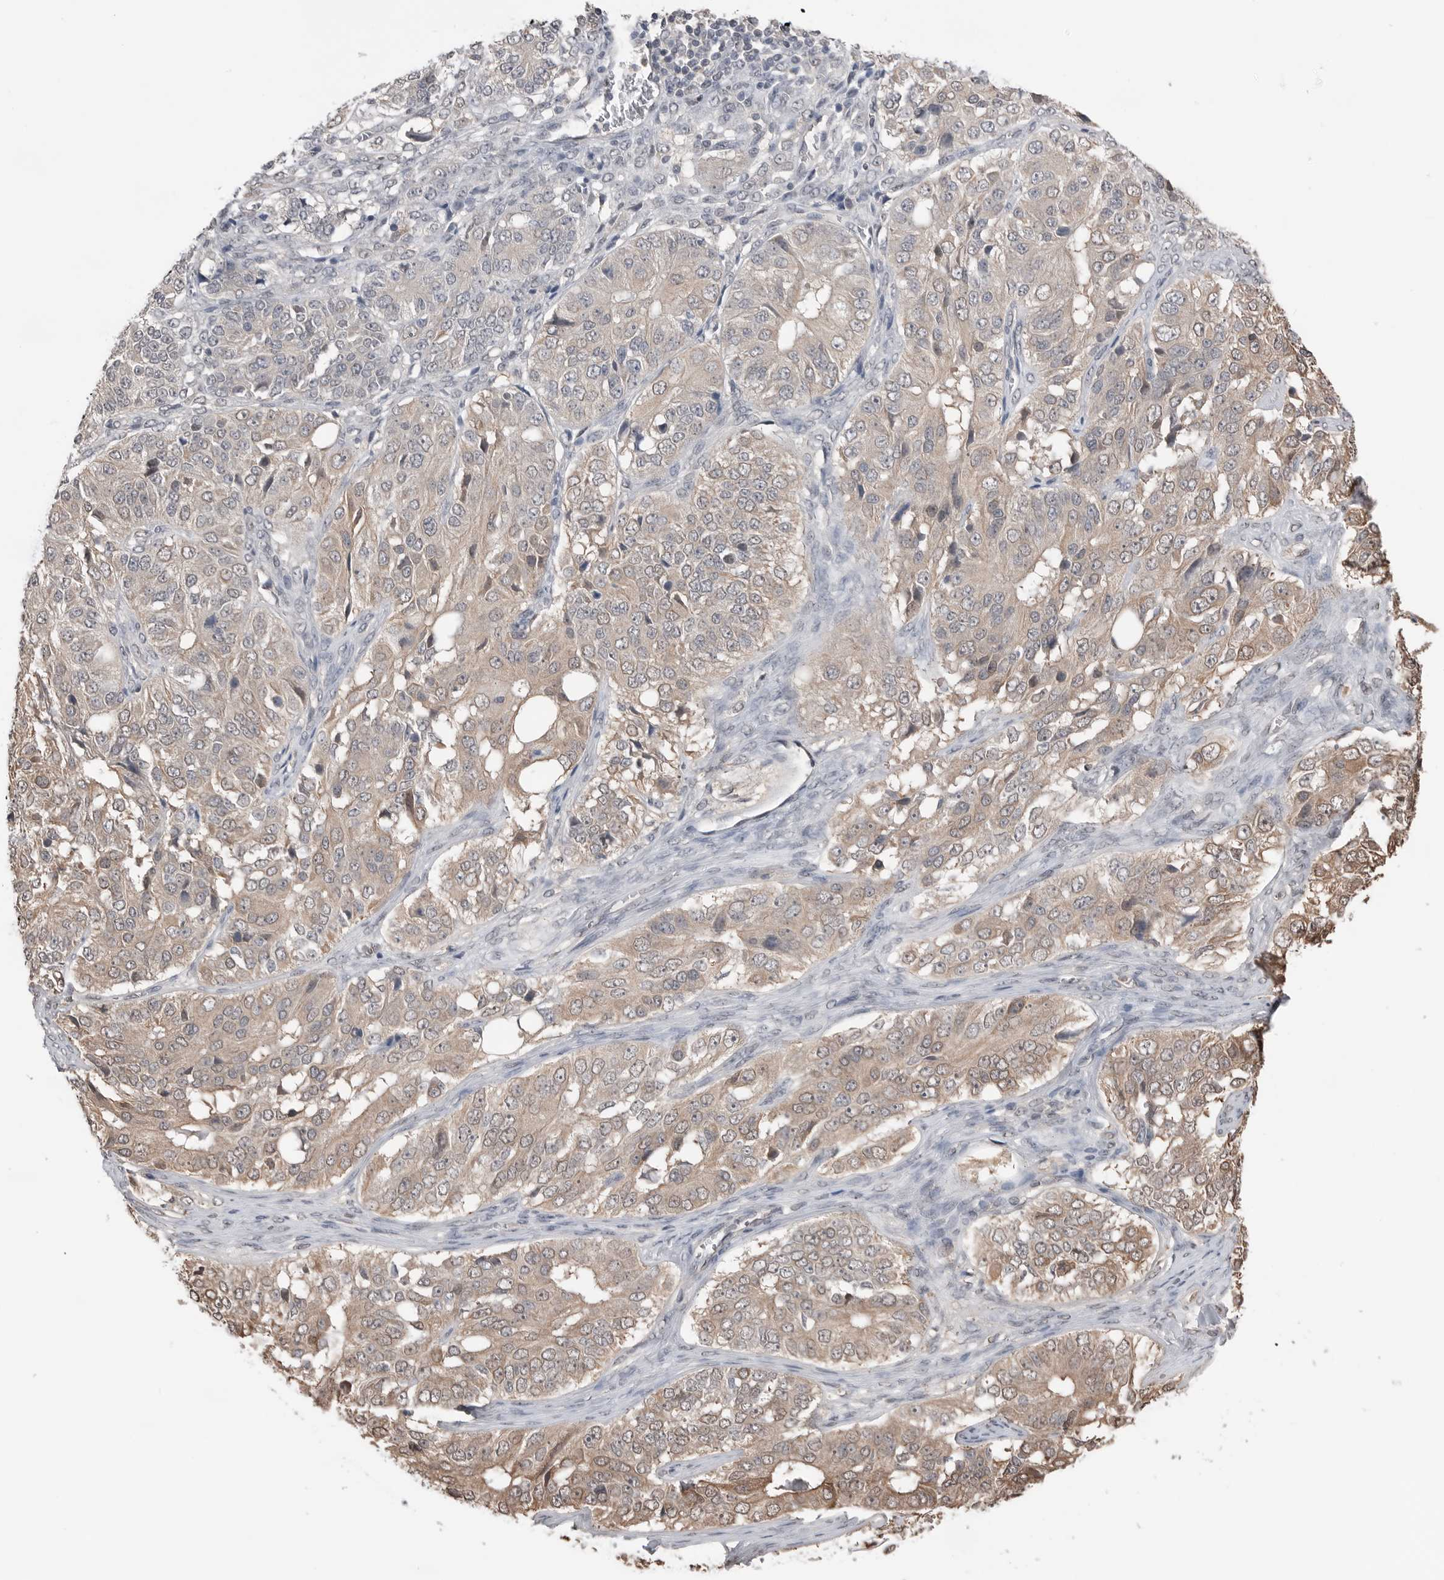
{"staining": {"intensity": "weak", "quantity": "25%-75%", "location": "cytoplasmic/membranous"}, "tissue": "ovarian cancer", "cell_type": "Tumor cells", "image_type": "cancer", "snomed": [{"axis": "morphology", "description": "Carcinoma, endometroid"}, {"axis": "topography", "description": "Ovary"}], "caption": "Weak cytoplasmic/membranous staining is seen in about 25%-75% of tumor cells in ovarian endometroid carcinoma. (Brightfield microscopy of DAB IHC at high magnification).", "gene": "PEAK1", "patient": {"sex": "female", "age": 51}}